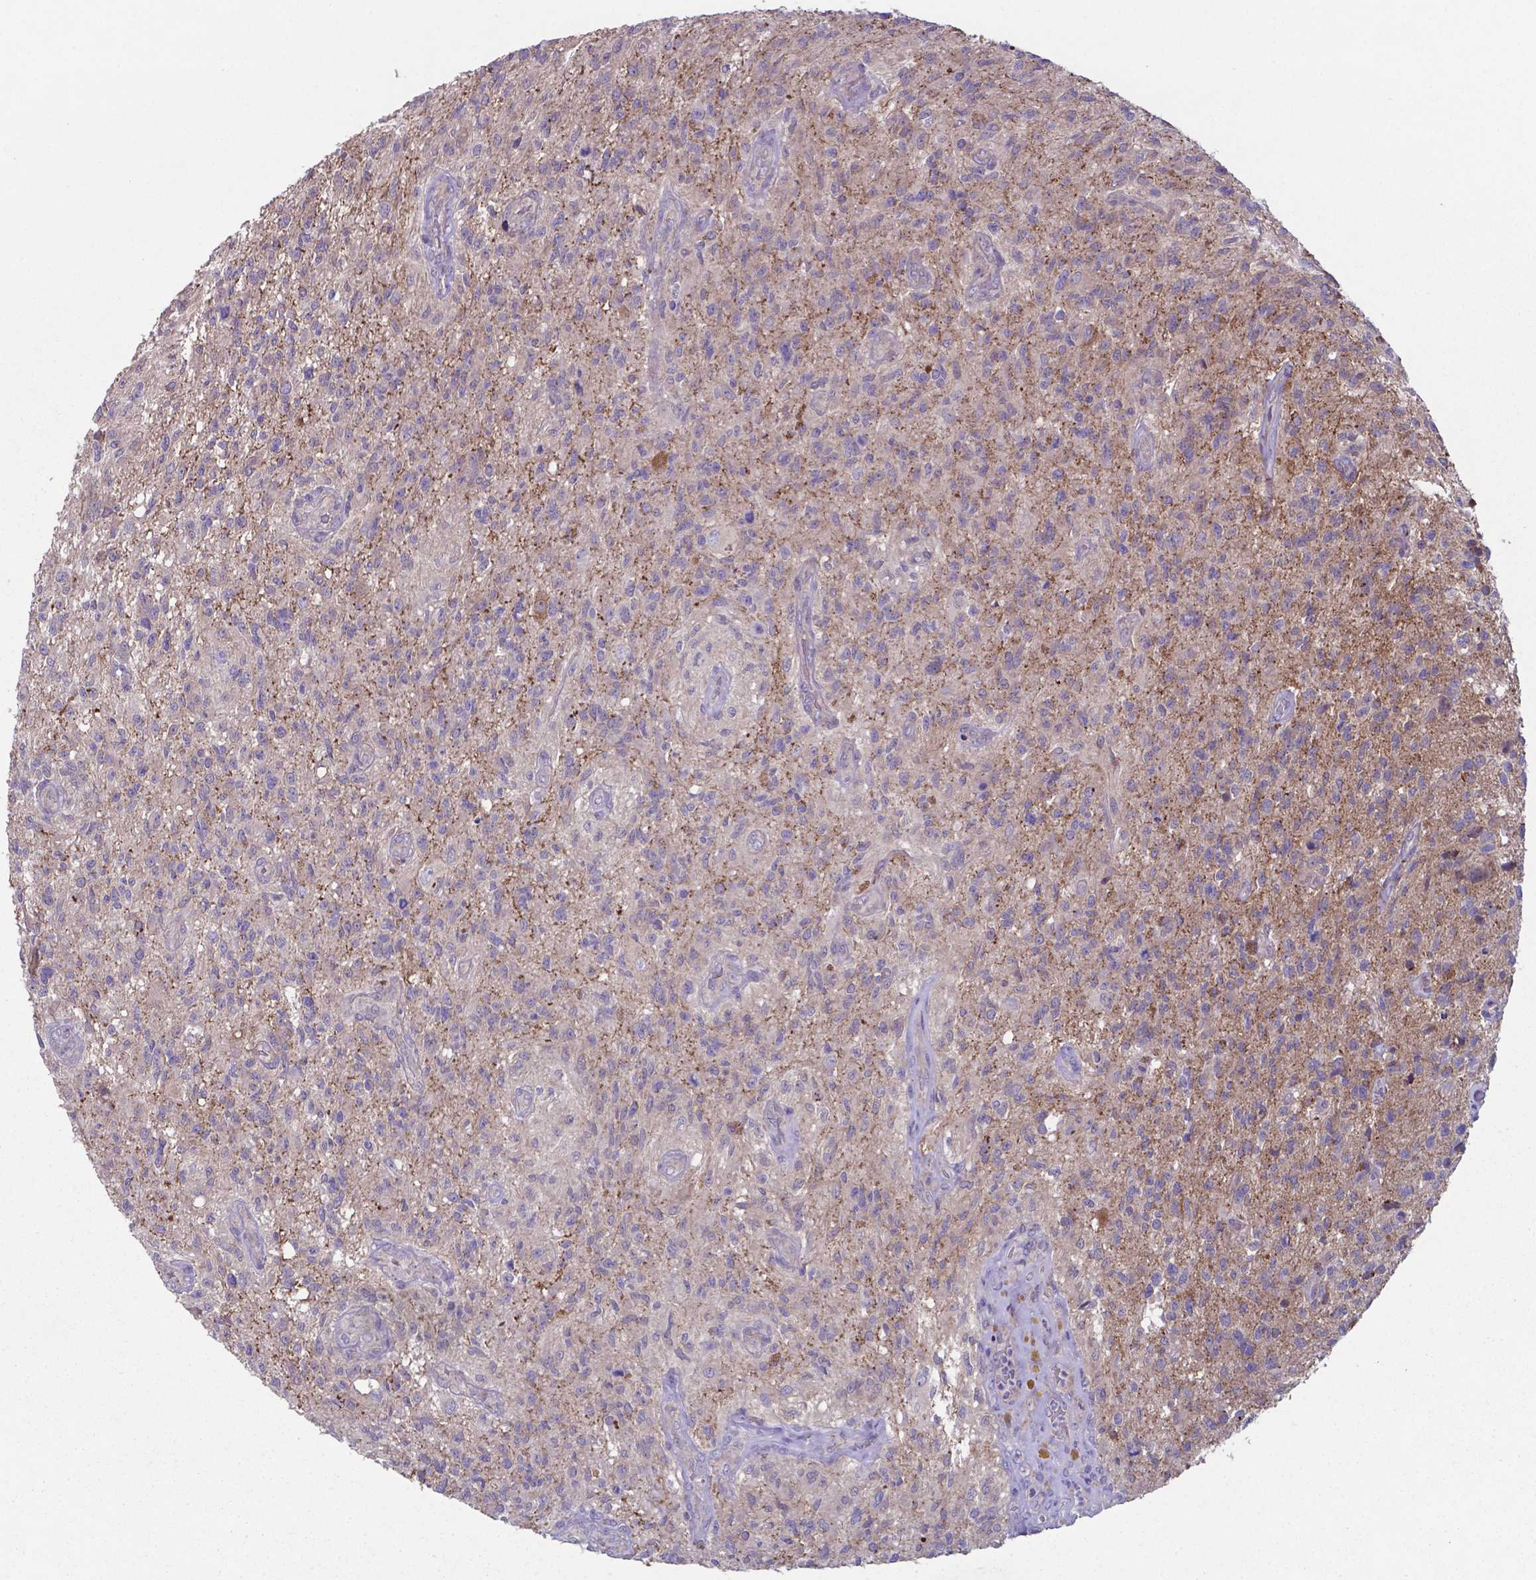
{"staining": {"intensity": "negative", "quantity": "none", "location": "none"}, "tissue": "glioma", "cell_type": "Tumor cells", "image_type": "cancer", "snomed": [{"axis": "morphology", "description": "Glioma, malignant, High grade"}, {"axis": "topography", "description": "Brain"}], "caption": "High magnification brightfield microscopy of glioma stained with DAB (3,3'-diaminobenzidine) (brown) and counterstained with hematoxylin (blue): tumor cells show no significant staining. (DAB (3,3'-diaminobenzidine) immunohistochemistry visualized using brightfield microscopy, high magnification).", "gene": "TYRO3", "patient": {"sex": "male", "age": 56}}